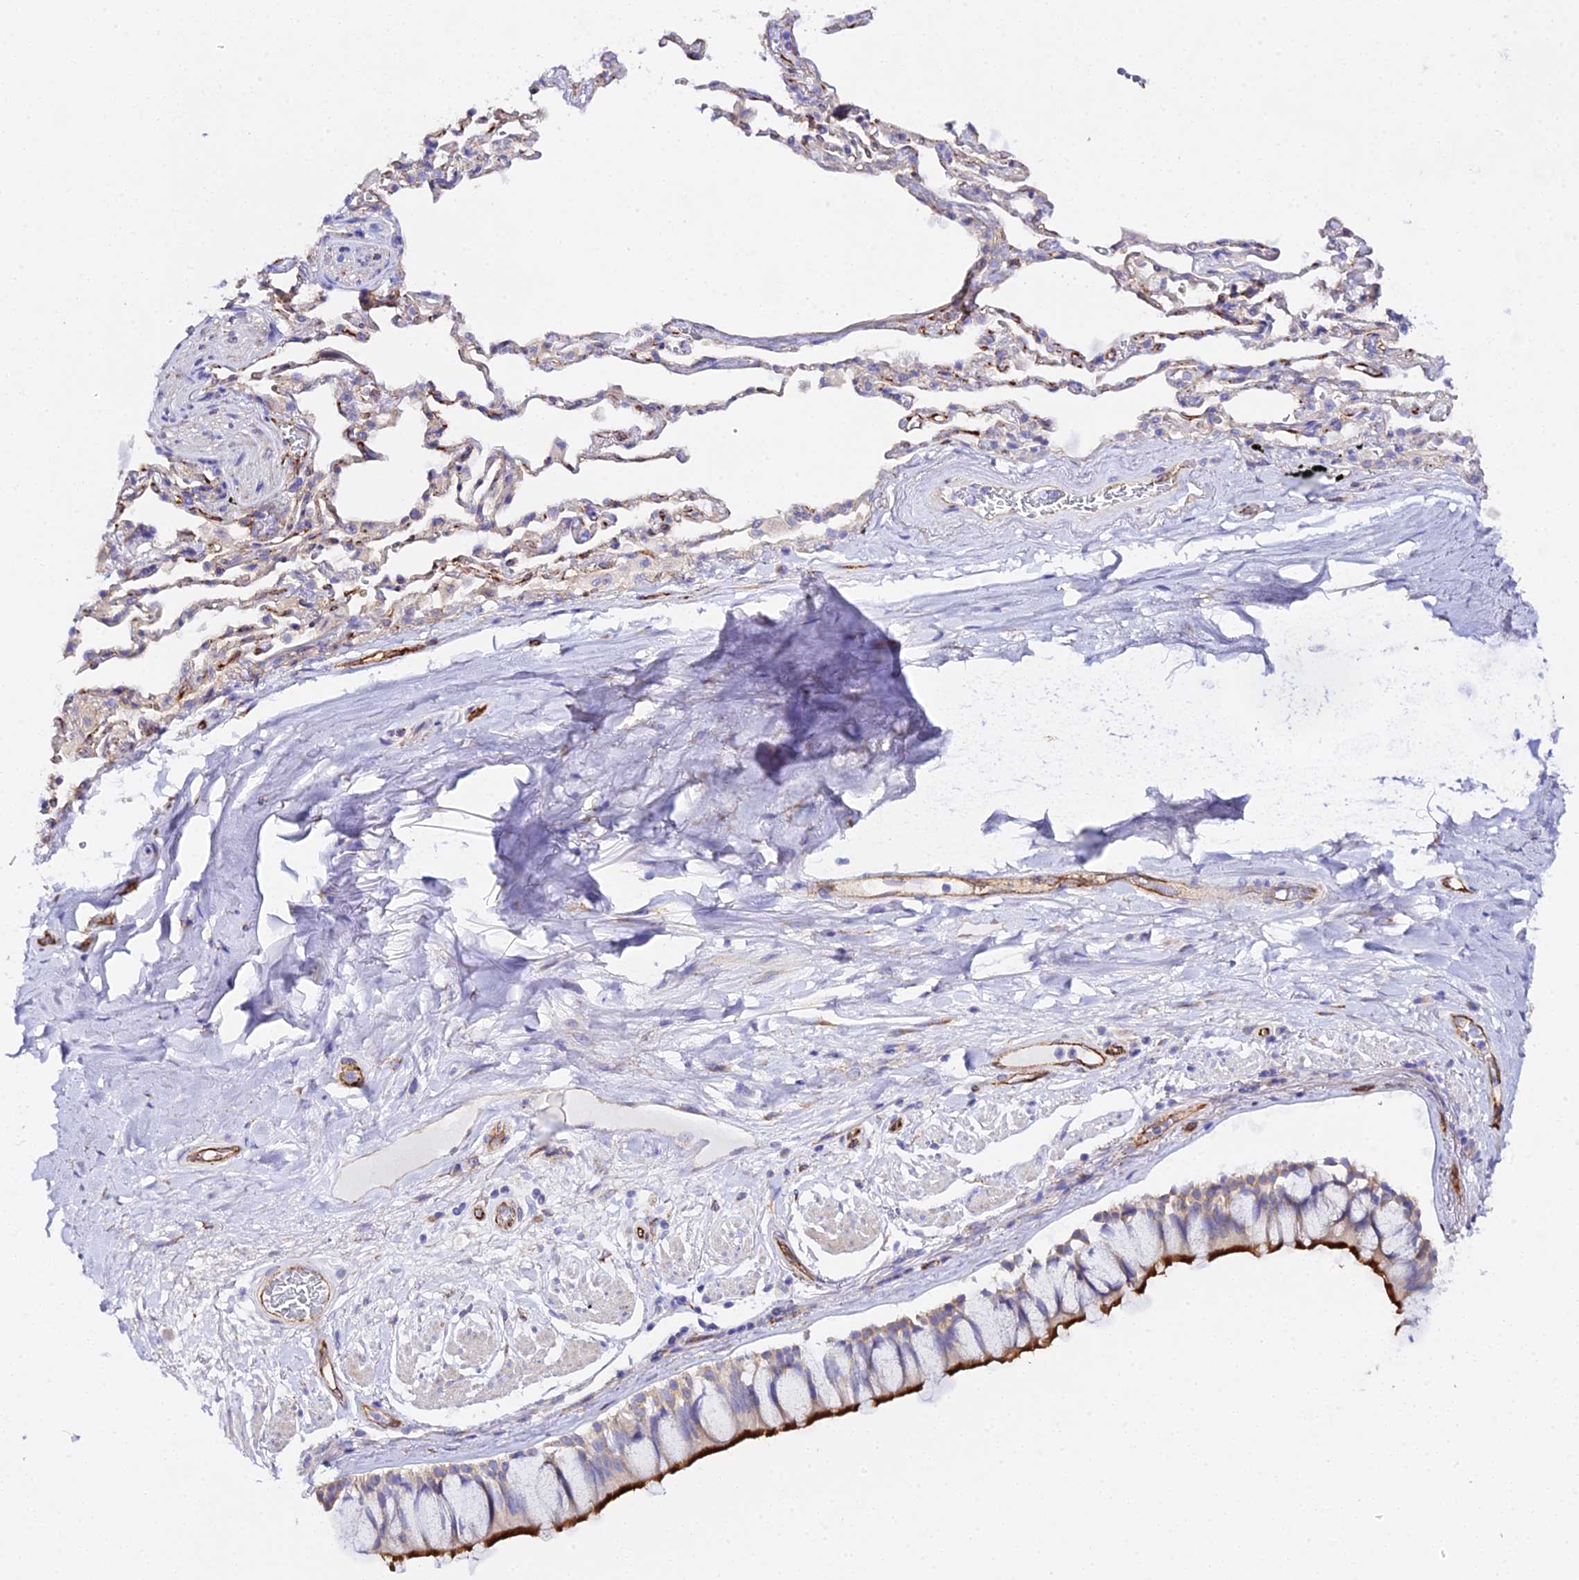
{"staining": {"intensity": "strong", "quantity": "<25%", "location": "cytoplasmic/membranous"}, "tissue": "bronchus", "cell_type": "Respiratory epithelial cells", "image_type": "normal", "snomed": [{"axis": "morphology", "description": "Normal tissue, NOS"}, {"axis": "topography", "description": "Bronchus"}], "caption": "Immunohistochemical staining of unremarkable bronchus exhibits <25% levels of strong cytoplasmic/membranous protein staining in approximately <25% of respiratory epithelial cells. (Brightfield microscopy of DAB IHC at high magnification).", "gene": "CFAP45", "patient": {"sex": "male", "age": 65}}